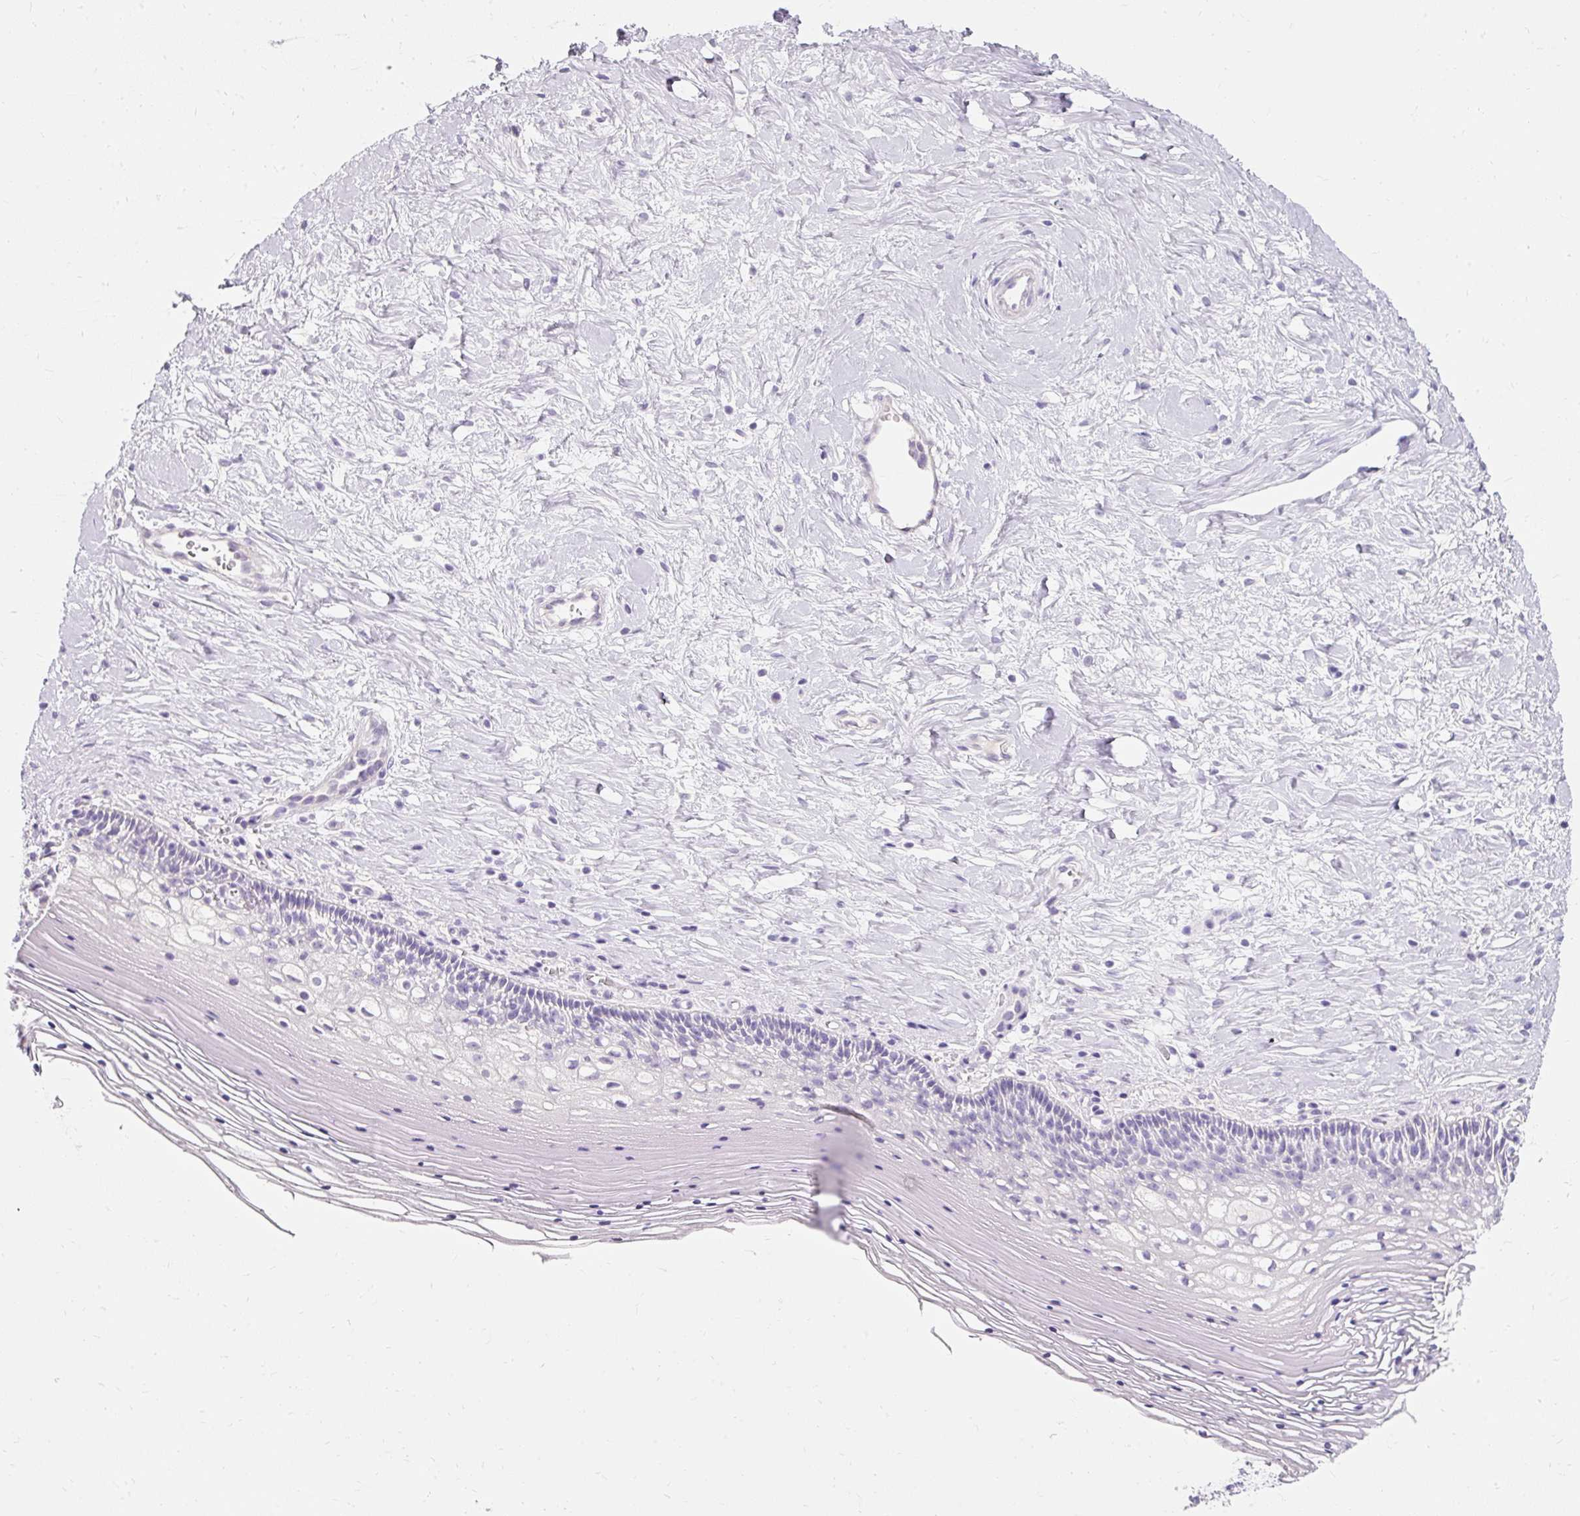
{"staining": {"intensity": "negative", "quantity": "none", "location": "none"}, "tissue": "cervix", "cell_type": "Glandular cells", "image_type": "normal", "snomed": [{"axis": "morphology", "description": "Normal tissue, NOS"}, {"axis": "topography", "description": "Cervix"}], "caption": "DAB immunohistochemical staining of normal cervix demonstrates no significant expression in glandular cells. (Stains: DAB (3,3'-diaminobenzidine) immunohistochemistry (IHC) with hematoxylin counter stain, Microscopy: brightfield microscopy at high magnification).", "gene": "TMEM213", "patient": {"sex": "female", "age": 36}}